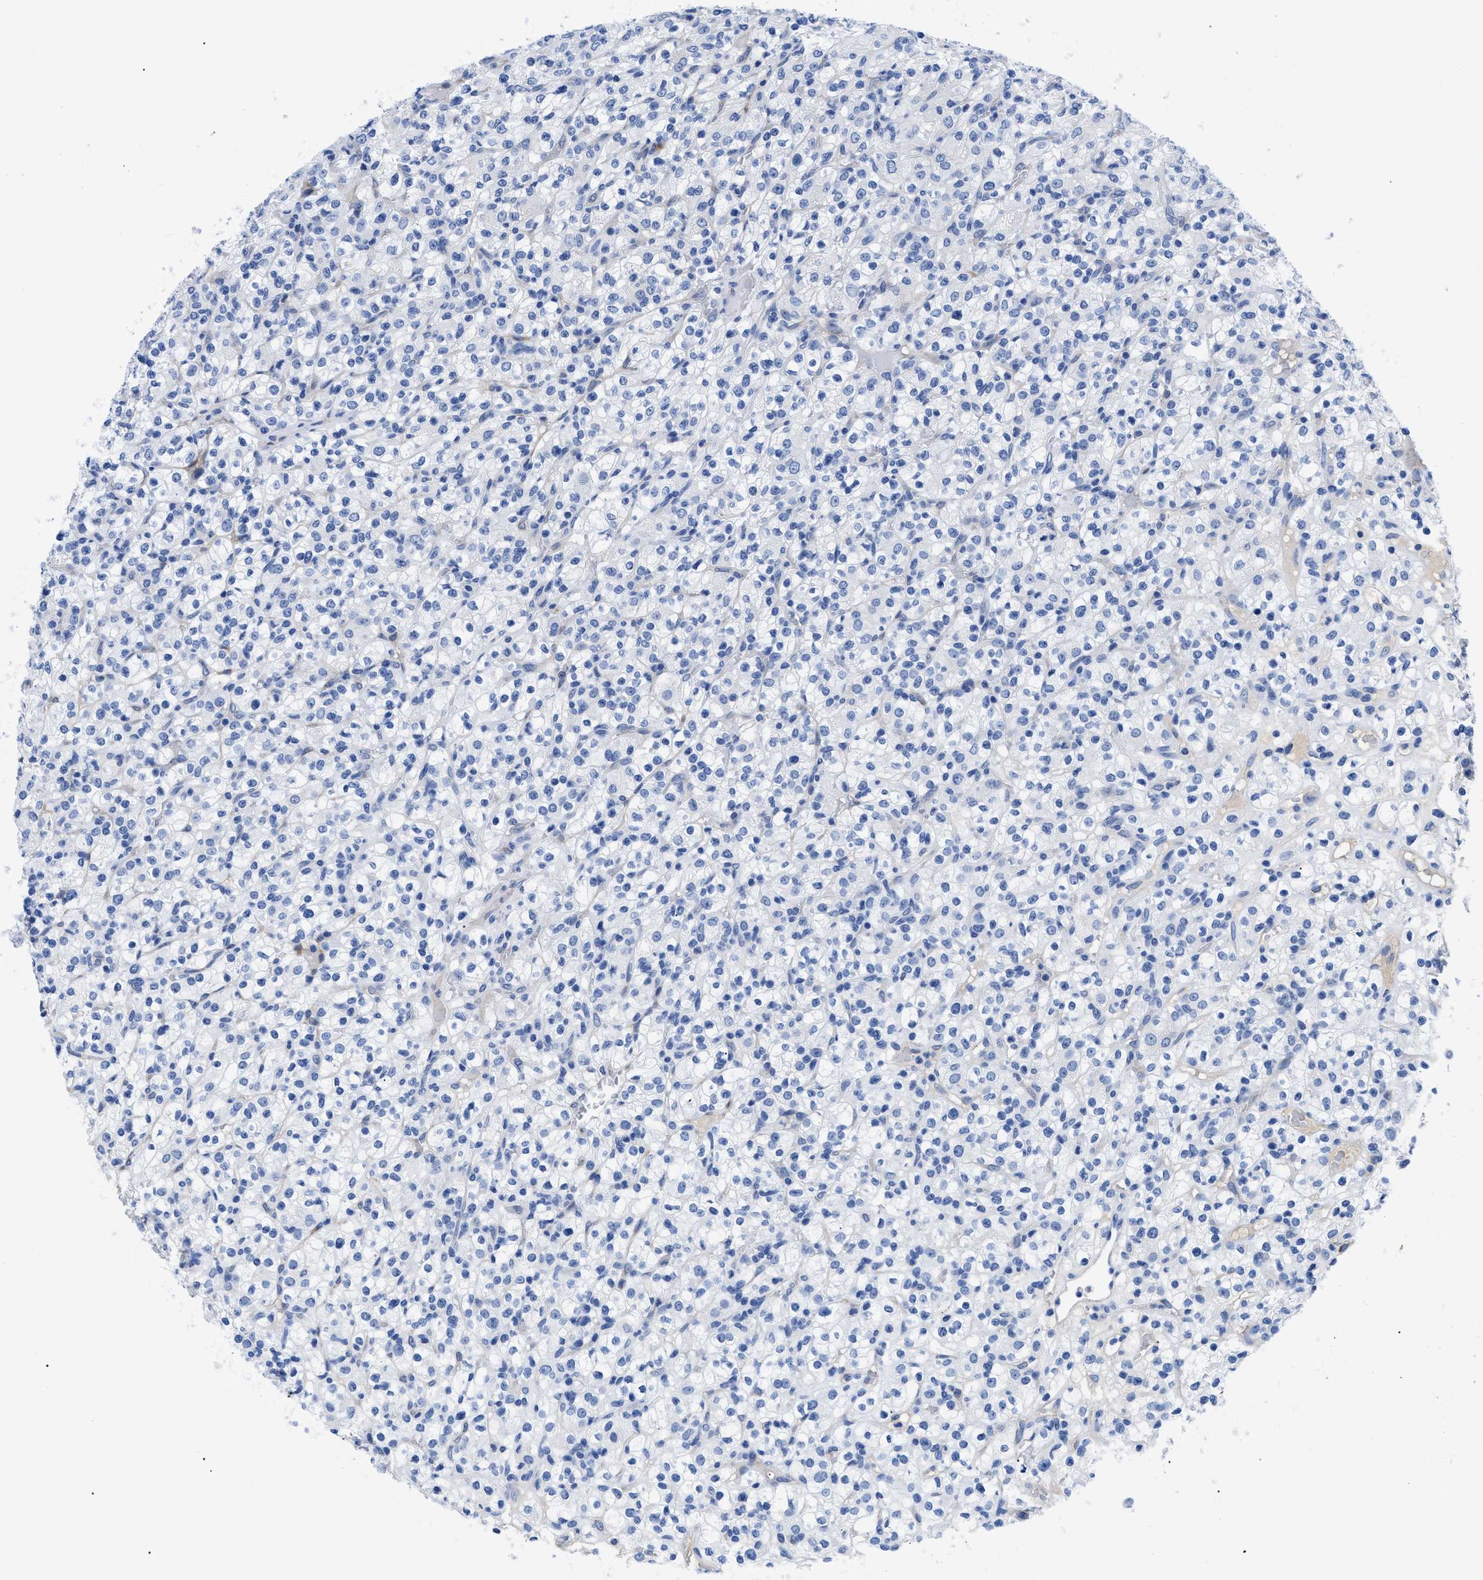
{"staining": {"intensity": "negative", "quantity": "none", "location": "none"}, "tissue": "renal cancer", "cell_type": "Tumor cells", "image_type": "cancer", "snomed": [{"axis": "morphology", "description": "Normal tissue, NOS"}, {"axis": "morphology", "description": "Adenocarcinoma, NOS"}, {"axis": "topography", "description": "Kidney"}], "caption": "The image shows no significant staining in tumor cells of renal cancer.", "gene": "TMEM68", "patient": {"sex": "female", "age": 72}}